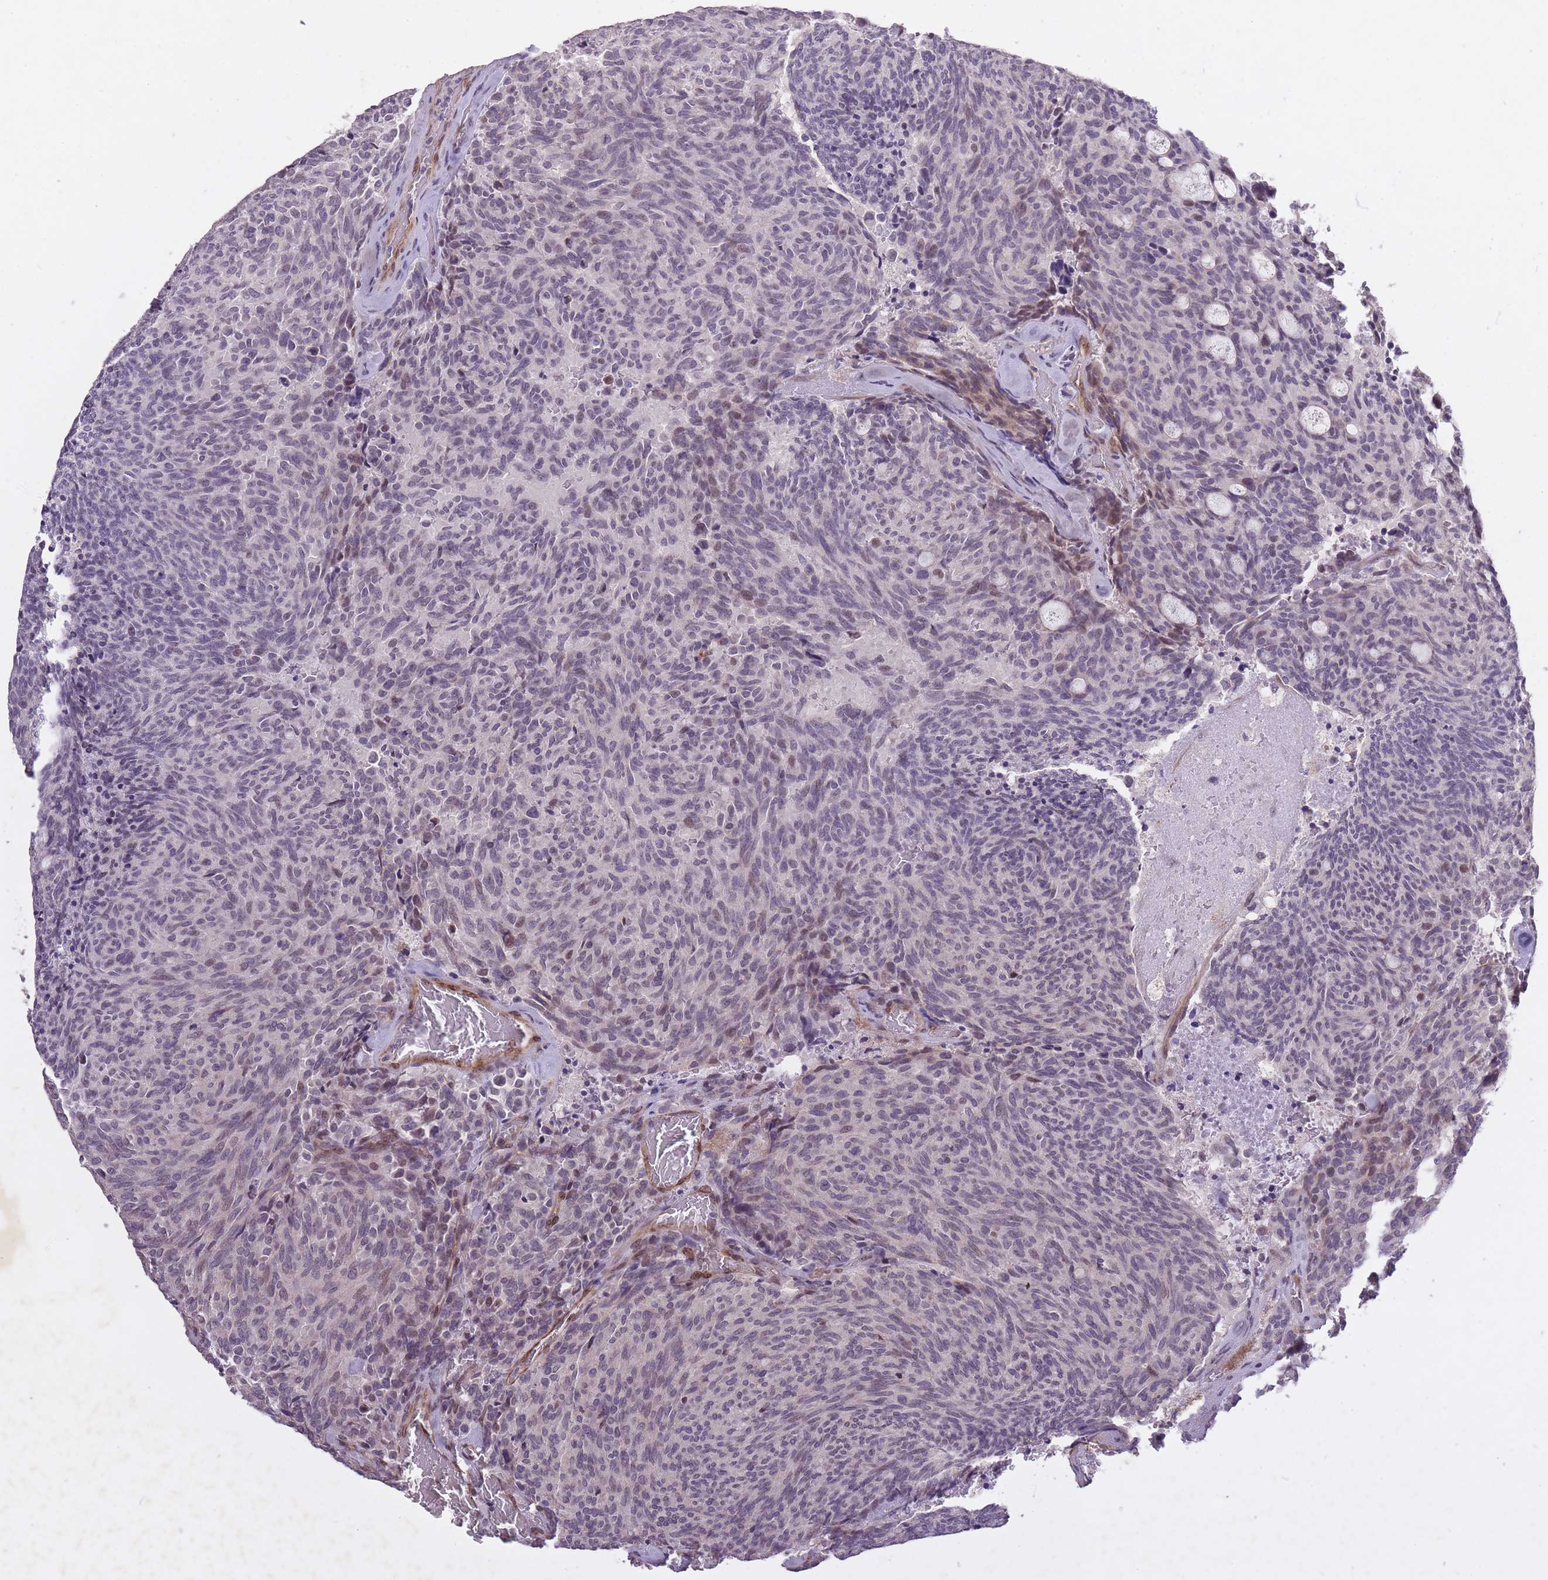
{"staining": {"intensity": "weak", "quantity": "<25%", "location": "nuclear"}, "tissue": "carcinoid", "cell_type": "Tumor cells", "image_type": "cancer", "snomed": [{"axis": "morphology", "description": "Carcinoid, malignant, NOS"}, {"axis": "topography", "description": "Pancreas"}], "caption": "Immunohistochemistry (IHC) image of neoplastic tissue: carcinoid stained with DAB (3,3'-diaminobenzidine) reveals no significant protein staining in tumor cells.", "gene": "CBX6", "patient": {"sex": "female", "age": 54}}